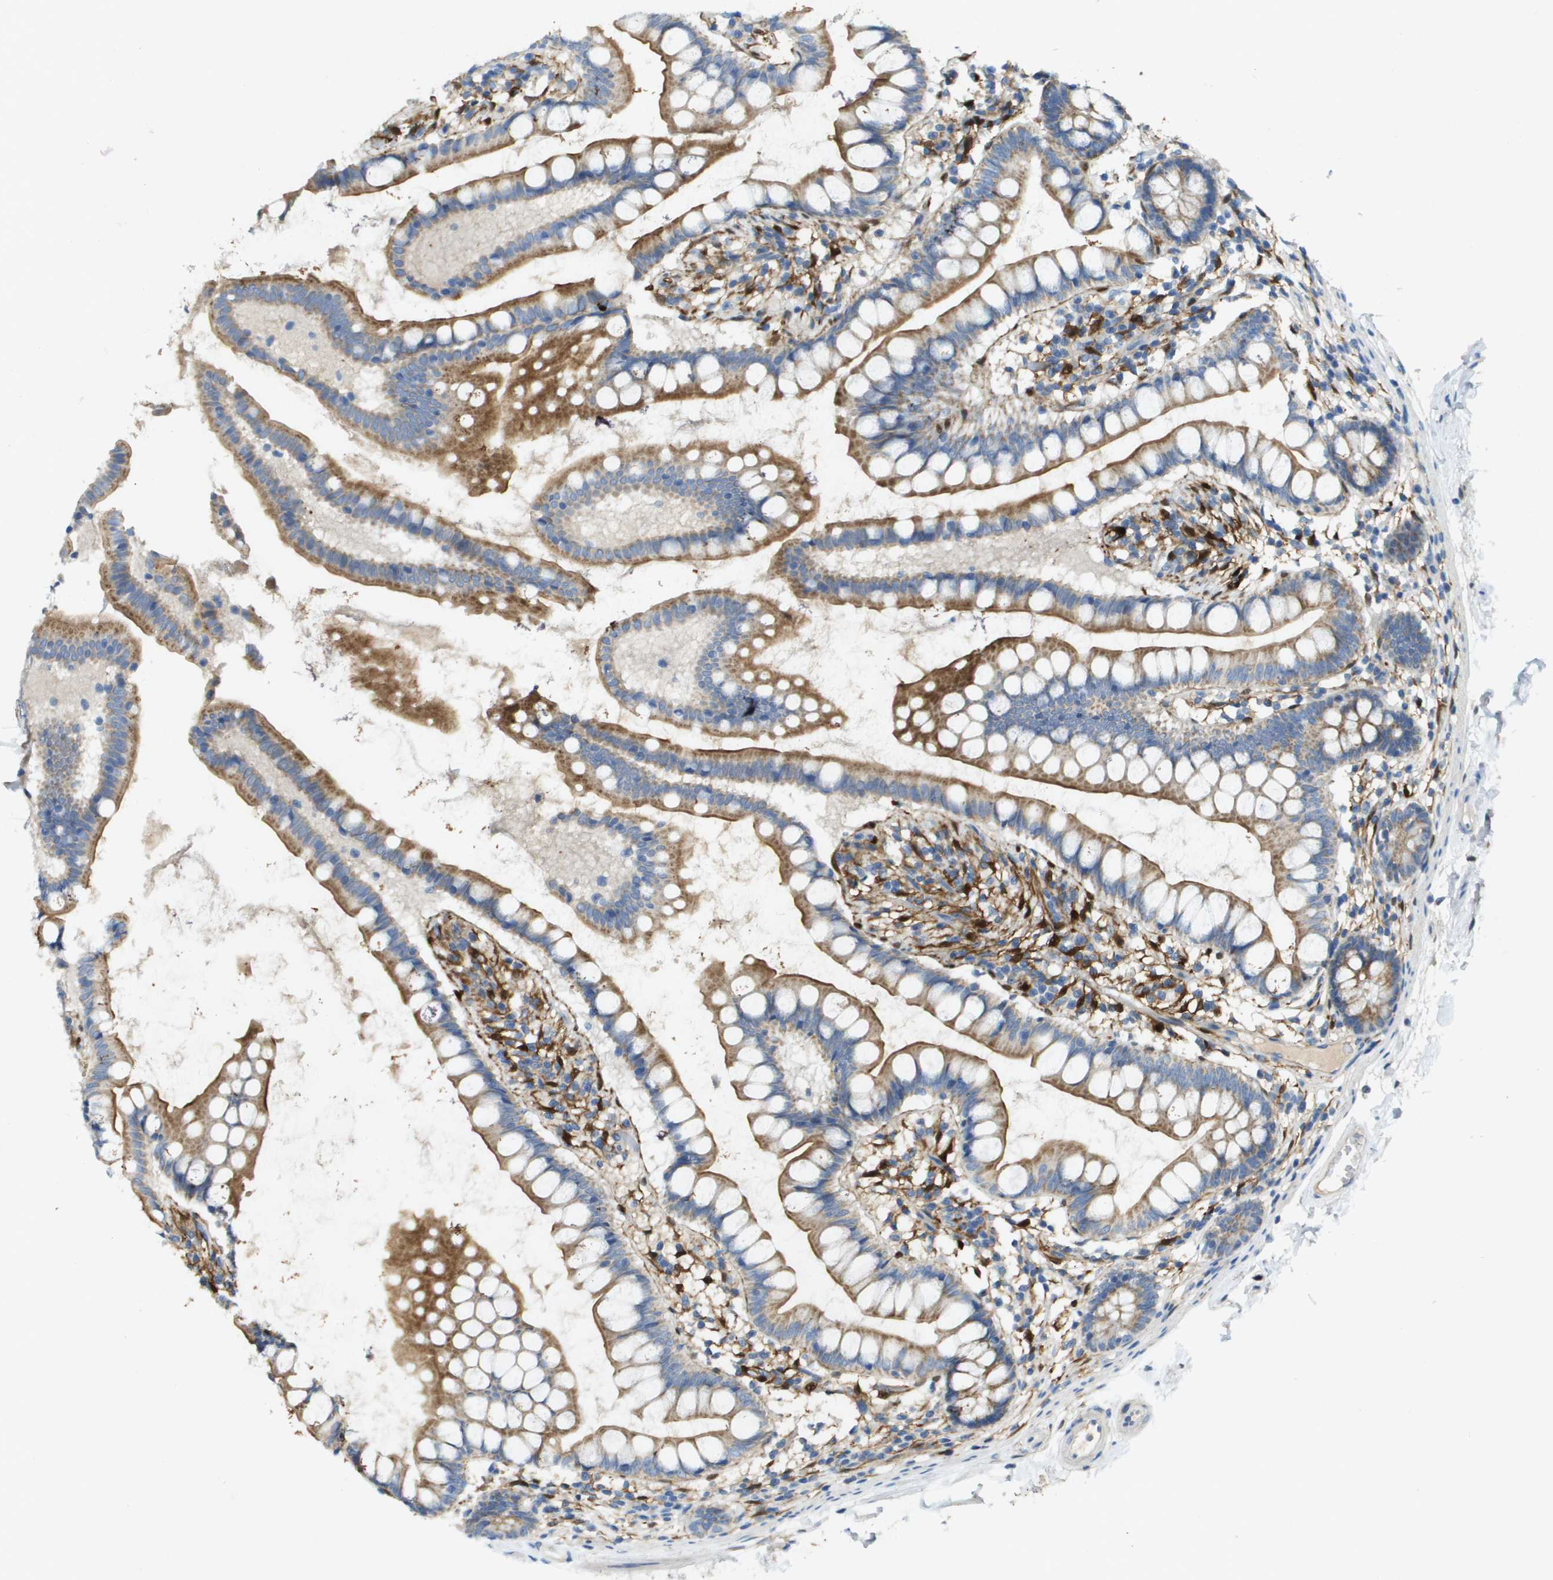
{"staining": {"intensity": "moderate", "quantity": ">75%", "location": "cytoplasmic/membranous"}, "tissue": "small intestine", "cell_type": "Glandular cells", "image_type": "normal", "snomed": [{"axis": "morphology", "description": "Normal tissue, NOS"}, {"axis": "topography", "description": "Small intestine"}], "caption": "Protein expression analysis of unremarkable human small intestine reveals moderate cytoplasmic/membranous staining in approximately >75% of glandular cells. (IHC, brightfield microscopy, high magnification).", "gene": "CYGB", "patient": {"sex": "female", "age": 84}}